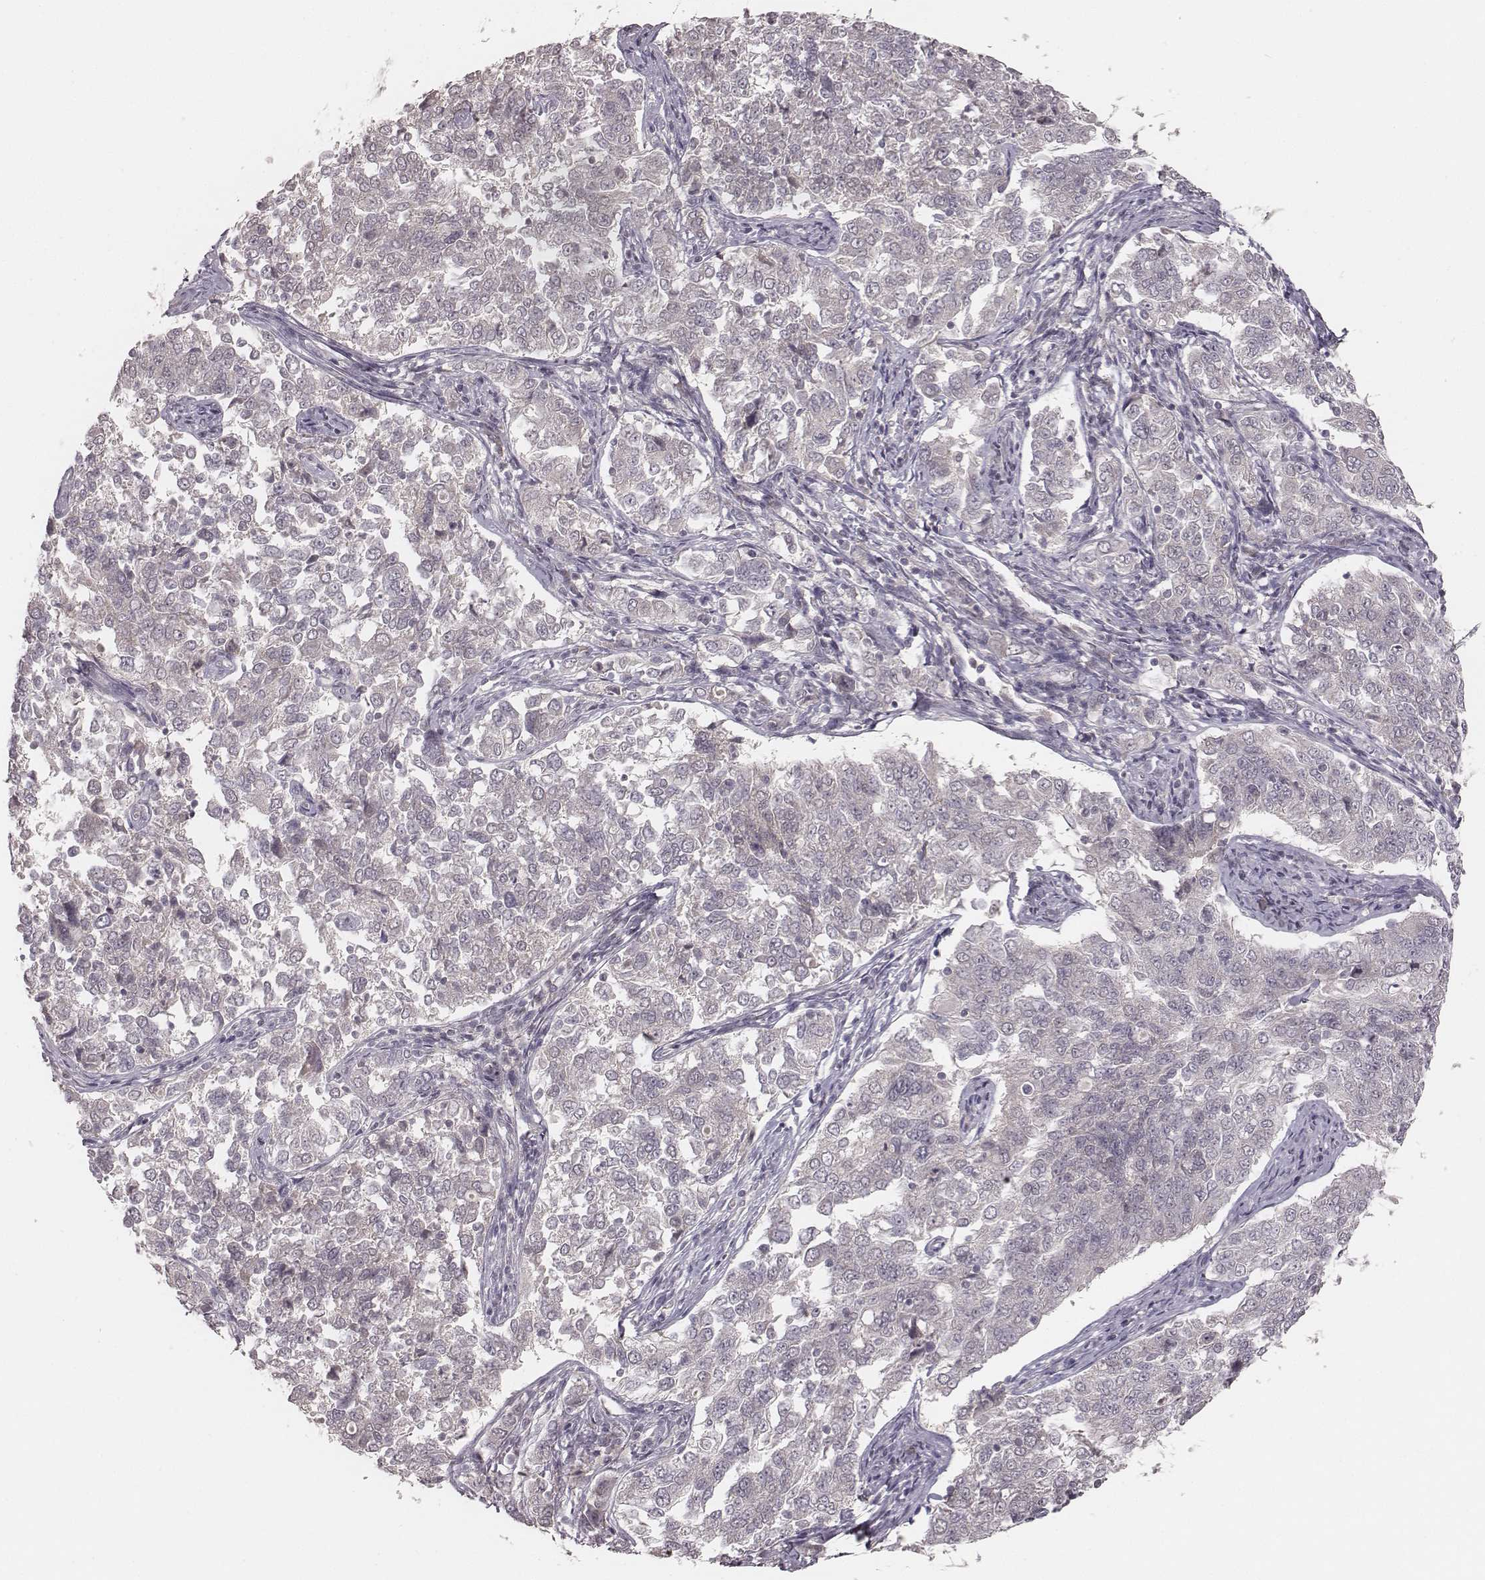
{"staining": {"intensity": "negative", "quantity": "none", "location": "none"}, "tissue": "endometrial cancer", "cell_type": "Tumor cells", "image_type": "cancer", "snomed": [{"axis": "morphology", "description": "Adenocarcinoma, NOS"}, {"axis": "topography", "description": "Endometrium"}], "caption": "A micrograph of adenocarcinoma (endometrial) stained for a protein displays no brown staining in tumor cells.", "gene": "LY6K", "patient": {"sex": "female", "age": 43}}